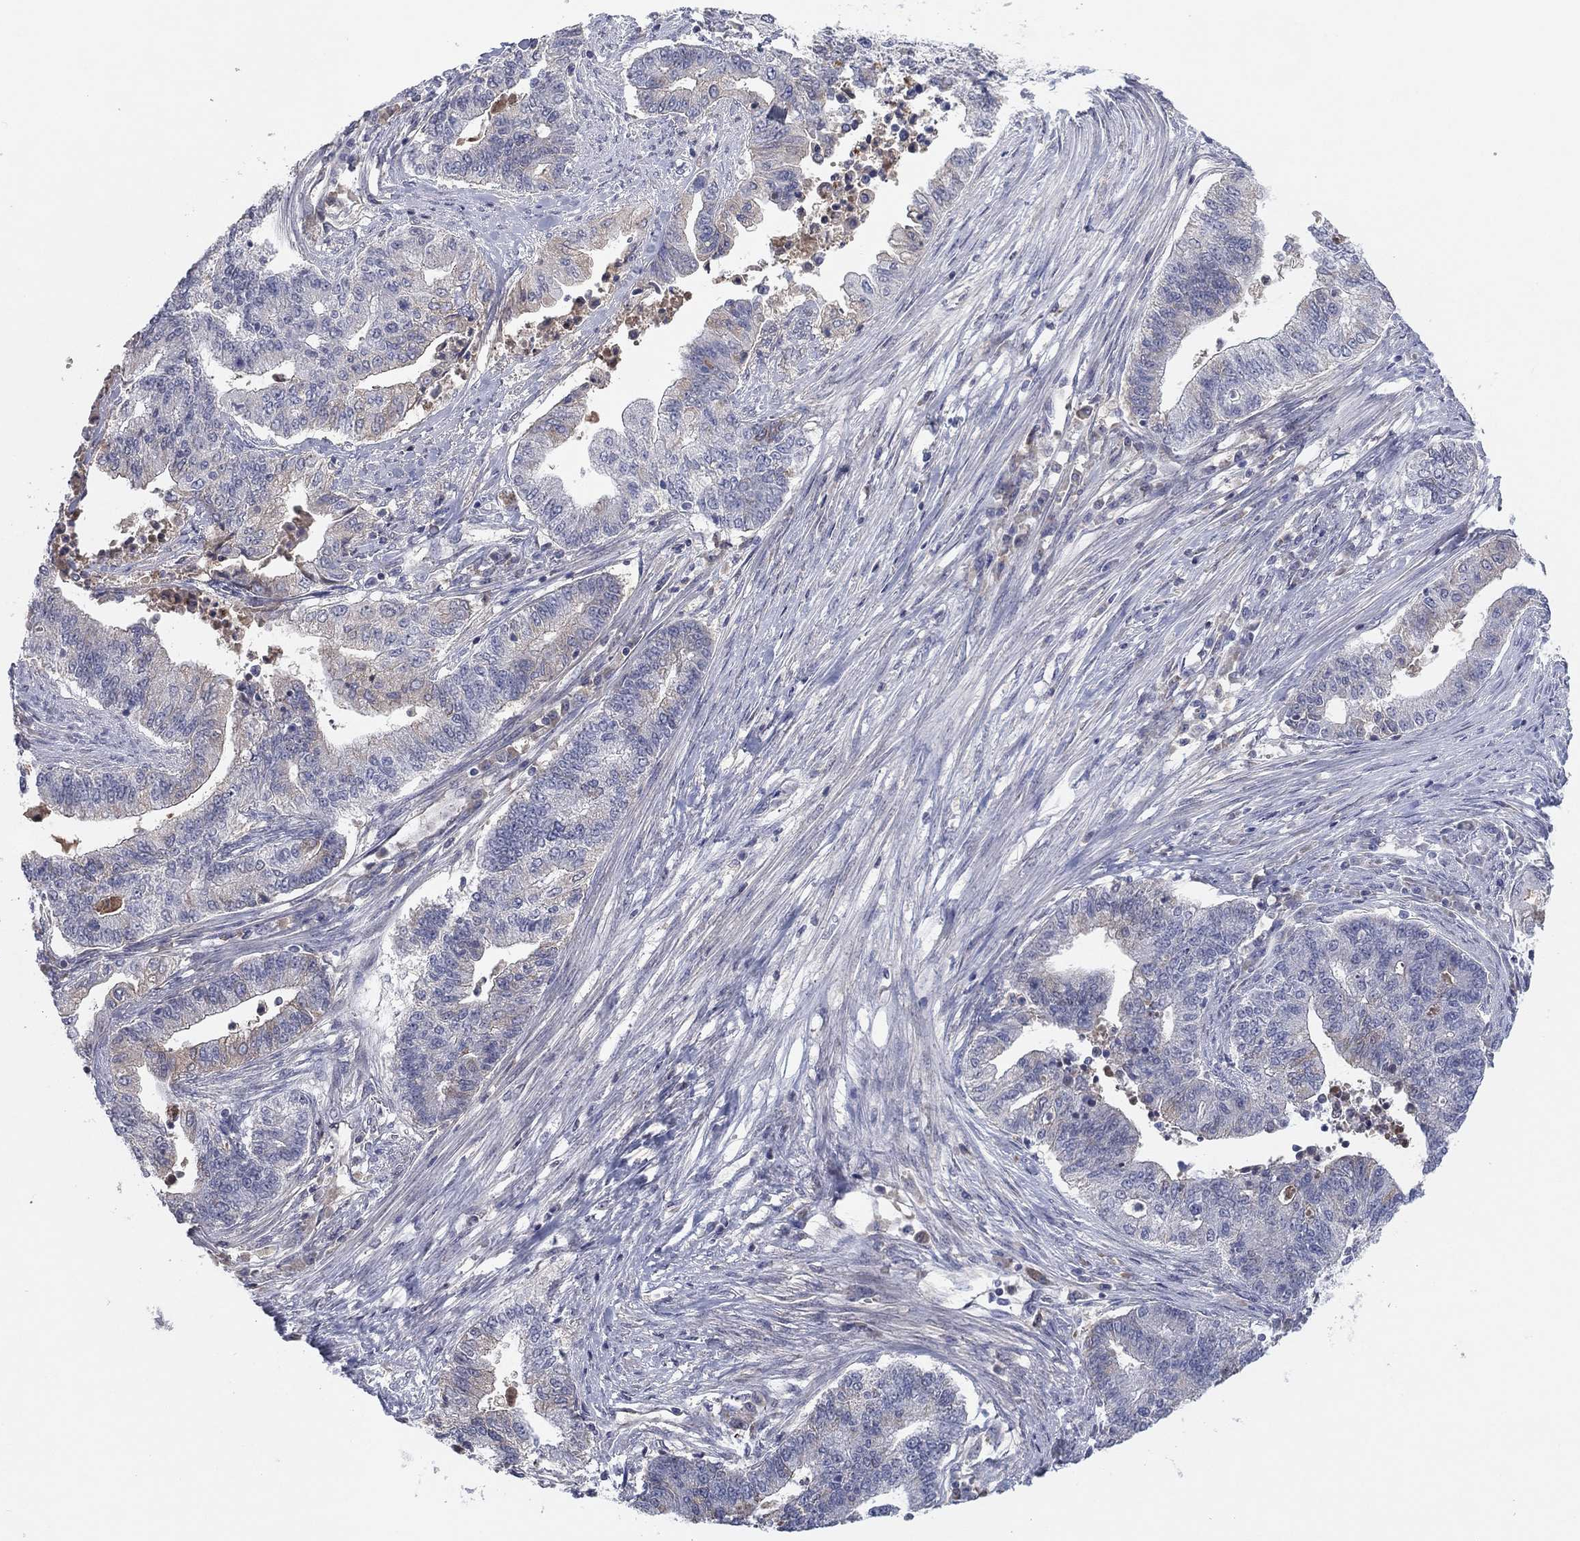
{"staining": {"intensity": "weak", "quantity": "25%-75%", "location": "cytoplasmic/membranous"}, "tissue": "endometrial cancer", "cell_type": "Tumor cells", "image_type": "cancer", "snomed": [{"axis": "morphology", "description": "Adenocarcinoma, NOS"}, {"axis": "topography", "description": "Uterus"}, {"axis": "topography", "description": "Endometrium"}], "caption": "This is an image of immunohistochemistry (IHC) staining of endometrial cancer (adenocarcinoma), which shows weak expression in the cytoplasmic/membranous of tumor cells.", "gene": "AMN1", "patient": {"sex": "female", "age": 54}}